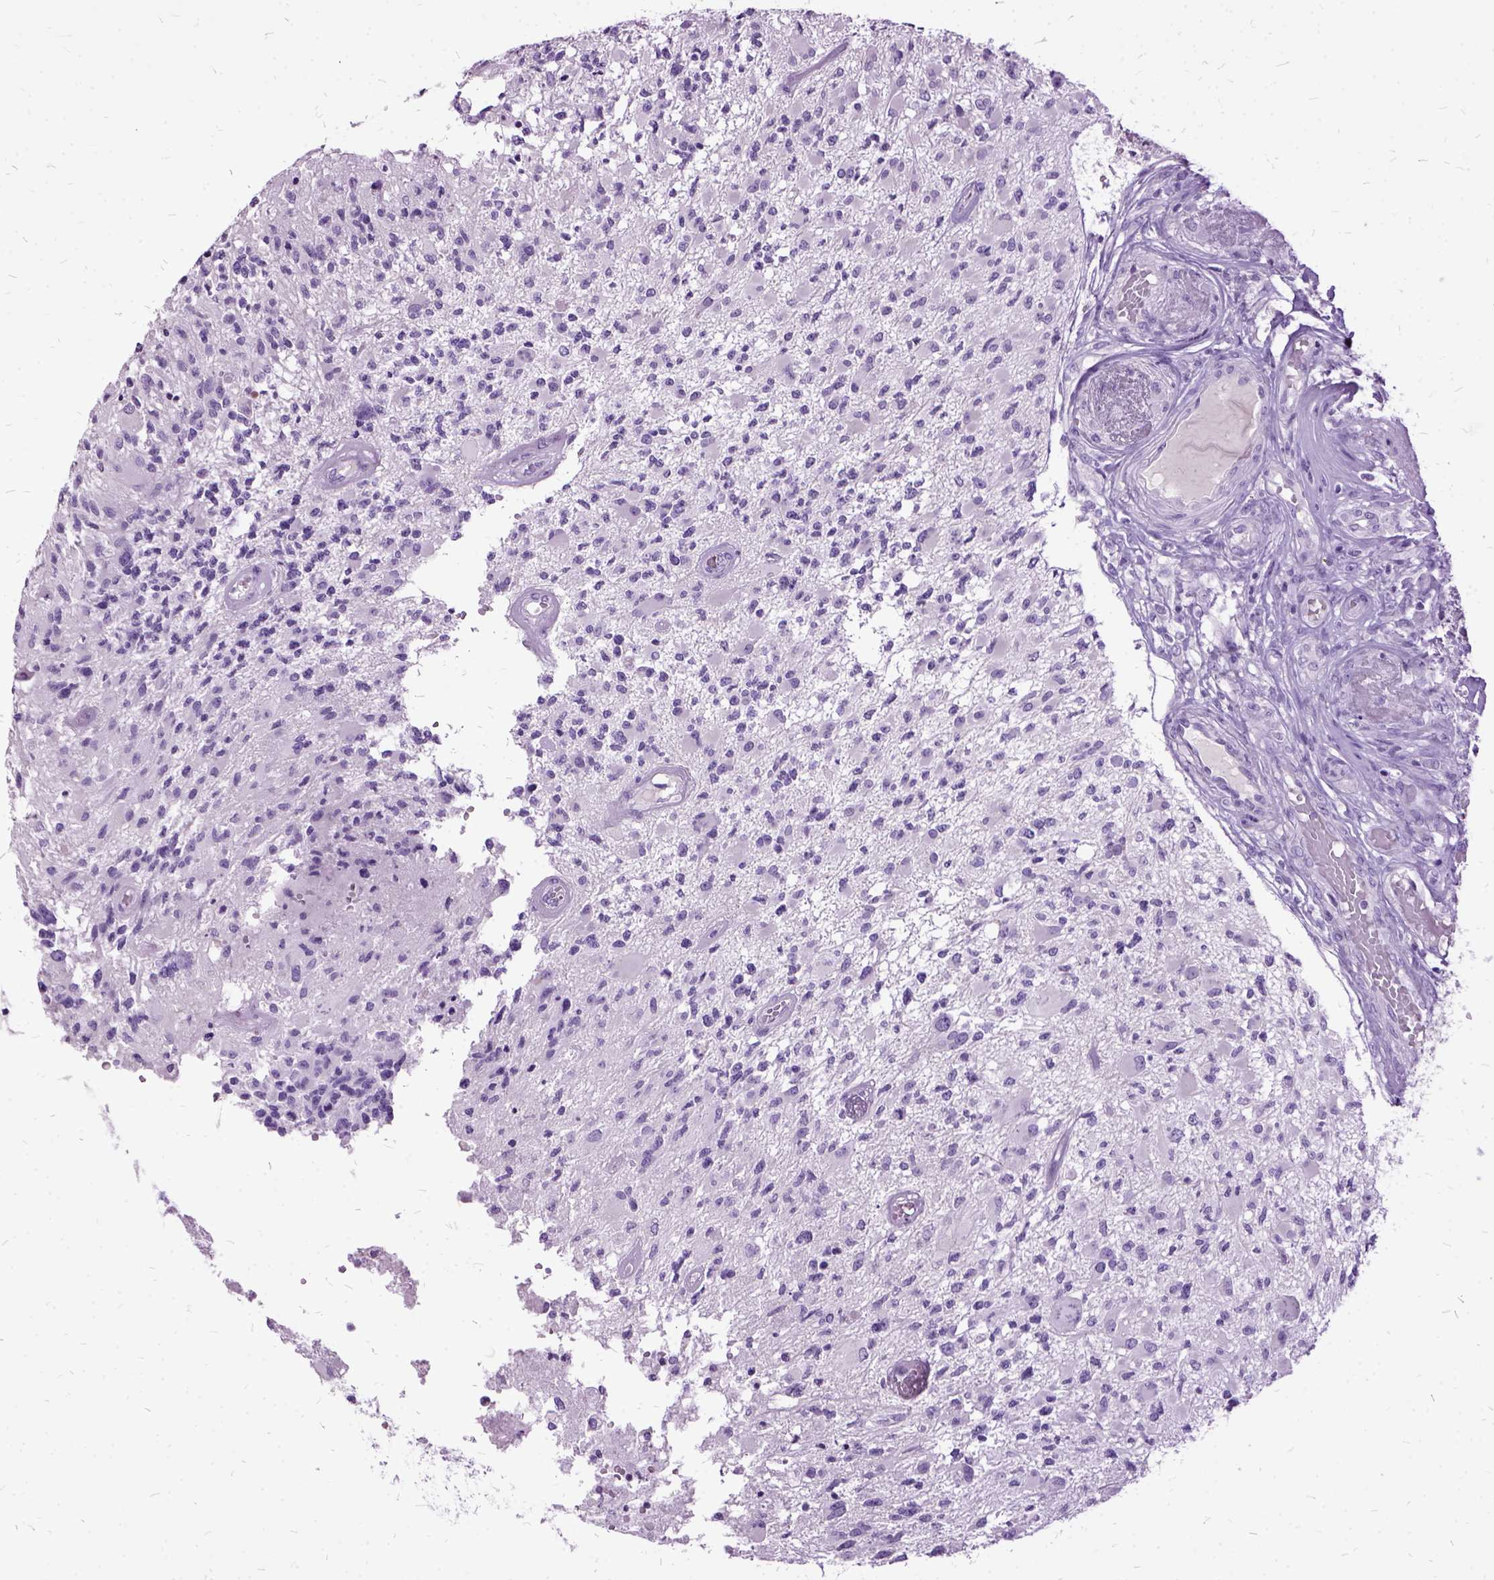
{"staining": {"intensity": "negative", "quantity": "none", "location": "none"}, "tissue": "glioma", "cell_type": "Tumor cells", "image_type": "cancer", "snomed": [{"axis": "morphology", "description": "Glioma, malignant, High grade"}, {"axis": "topography", "description": "Brain"}], "caption": "Immunohistochemical staining of glioma exhibits no significant staining in tumor cells.", "gene": "MME", "patient": {"sex": "female", "age": 63}}